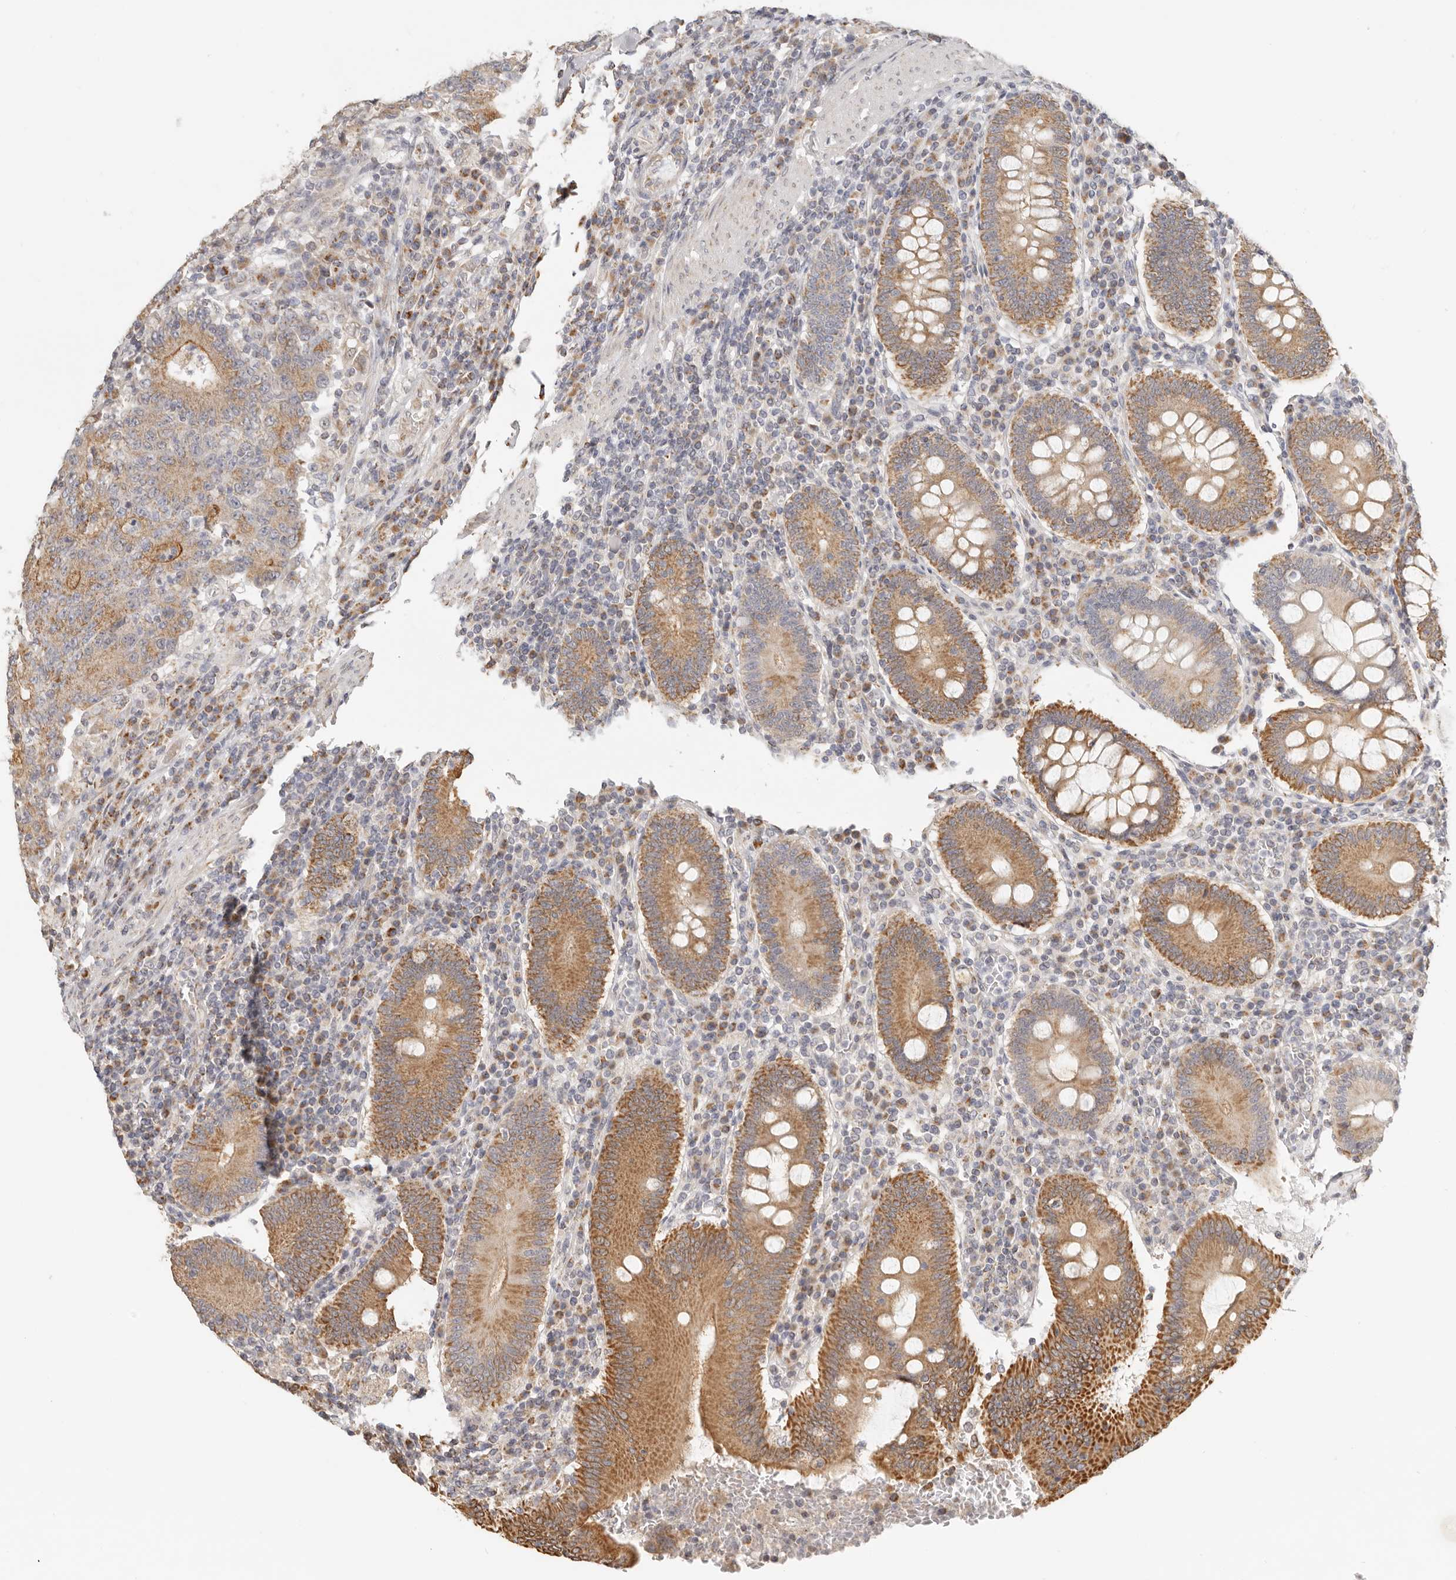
{"staining": {"intensity": "moderate", "quantity": ">75%", "location": "cytoplasmic/membranous"}, "tissue": "colorectal cancer", "cell_type": "Tumor cells", "image_type": "cancer", "snomed": [{"axis": "morphology", "description": "Adenocarcinoma, NOS"}, {"axis": "topography", "description": "Colon"}], "caption": "A high-resolution histopathology image shows IHC staining of colorectal adenocarcinoma, which shows moderate cytoplasmic/membranous positivity in approximately >75% of tumor cells.", "gene": "KDF1", "patient": {"sex": "female", "age": 75}}